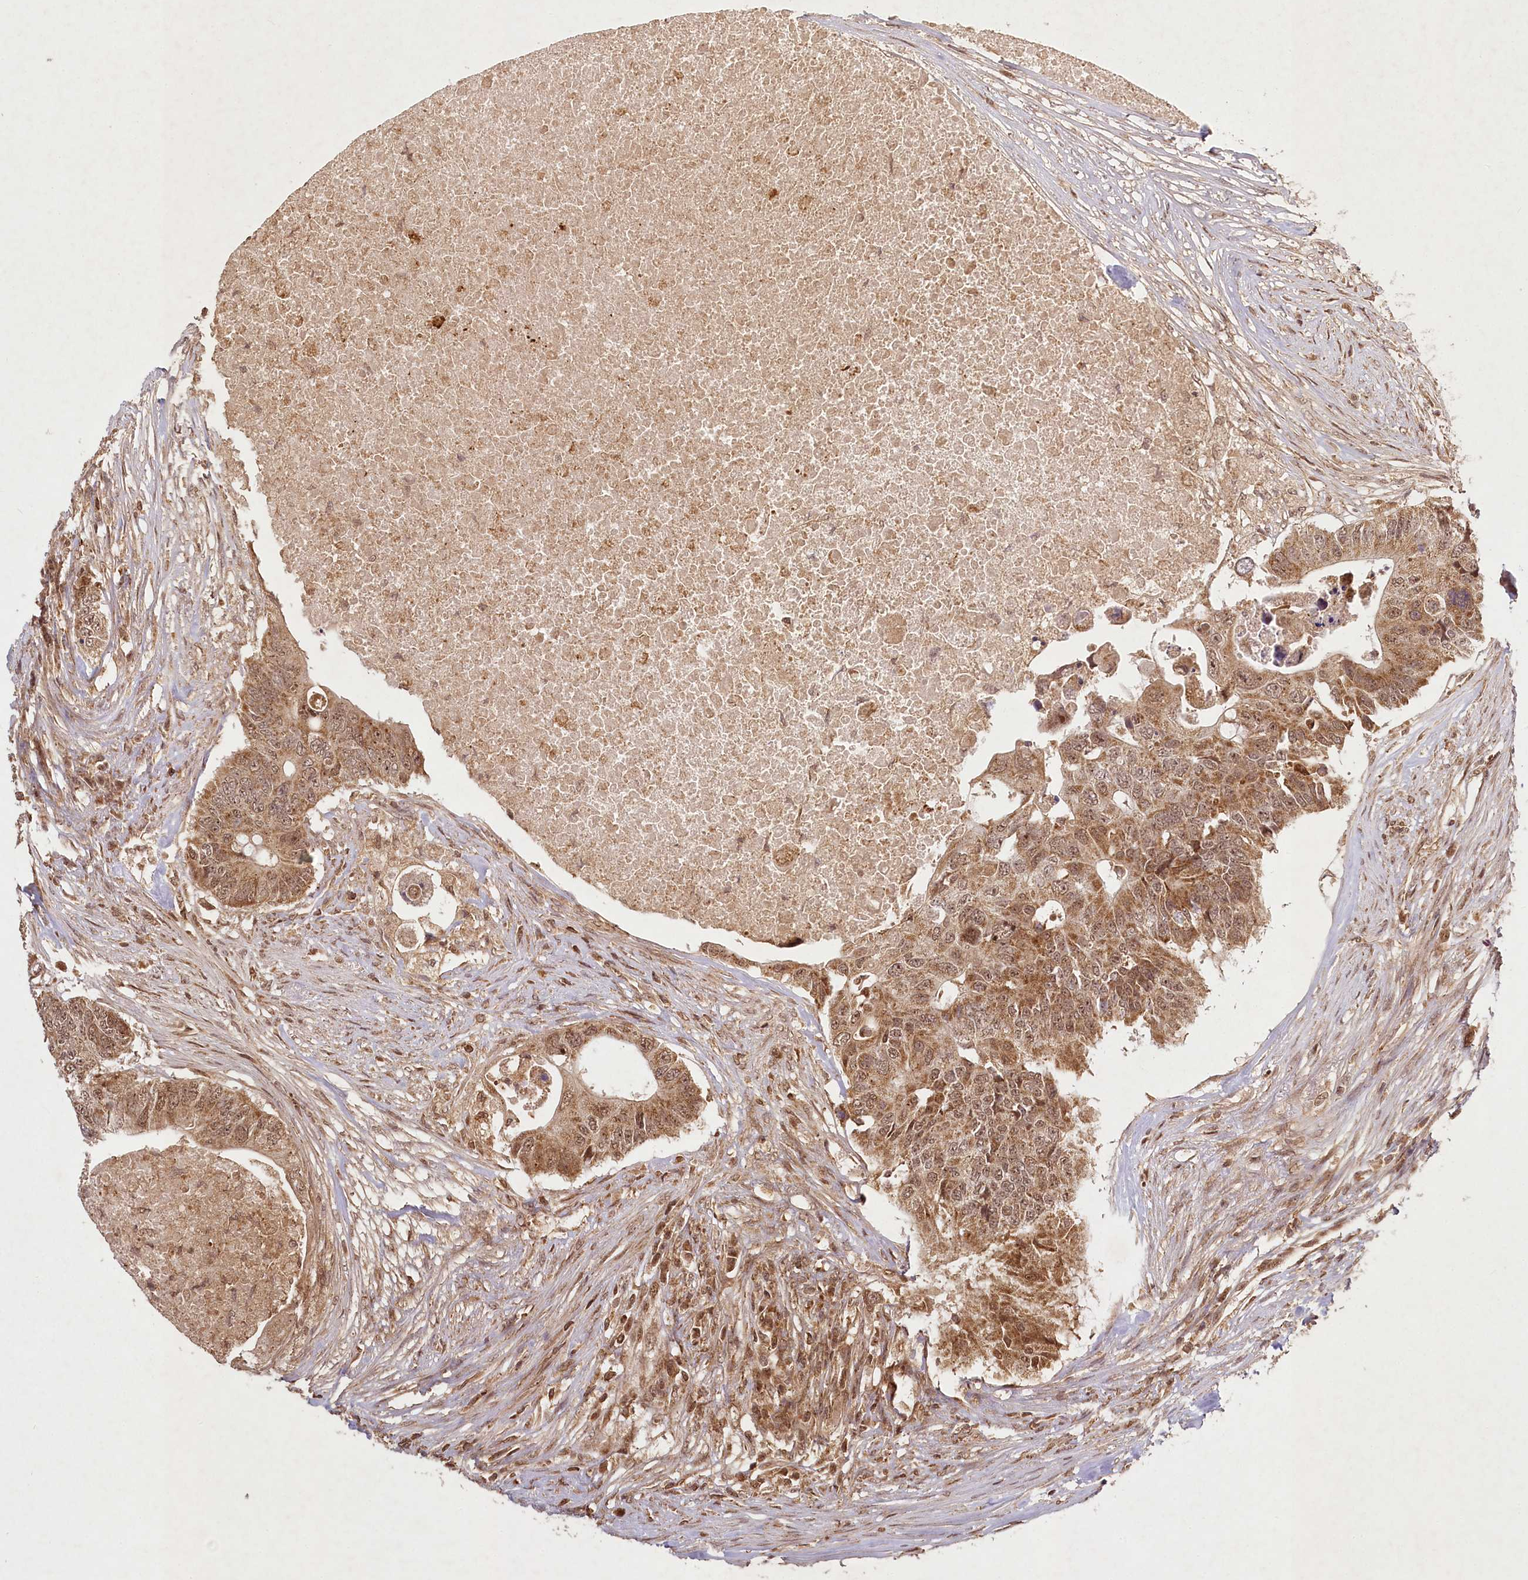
{"staining": {"intensity": "moderate", "quantity": ">75%", "location": "cytoplasmic/membranous,nuclear"}, "tissue": "colorectal cancer", "cell_type": "Tumor cells", "image_type": "cancer", "snomed": [{"axis": "morphology", "description": "Adenocarcinoma, NOS"}, {"axis": "topography", "description": "Colon"}], "caption": "Immunohistochemistry of human adenocarcinoma (colorectal) exhibits medium levels of moderate cytoplasmic/membranous and nuclear expression in about >75% of tumor cells.", "gene": "MICU1", "patient": {"sex": "male", "age": 71}}